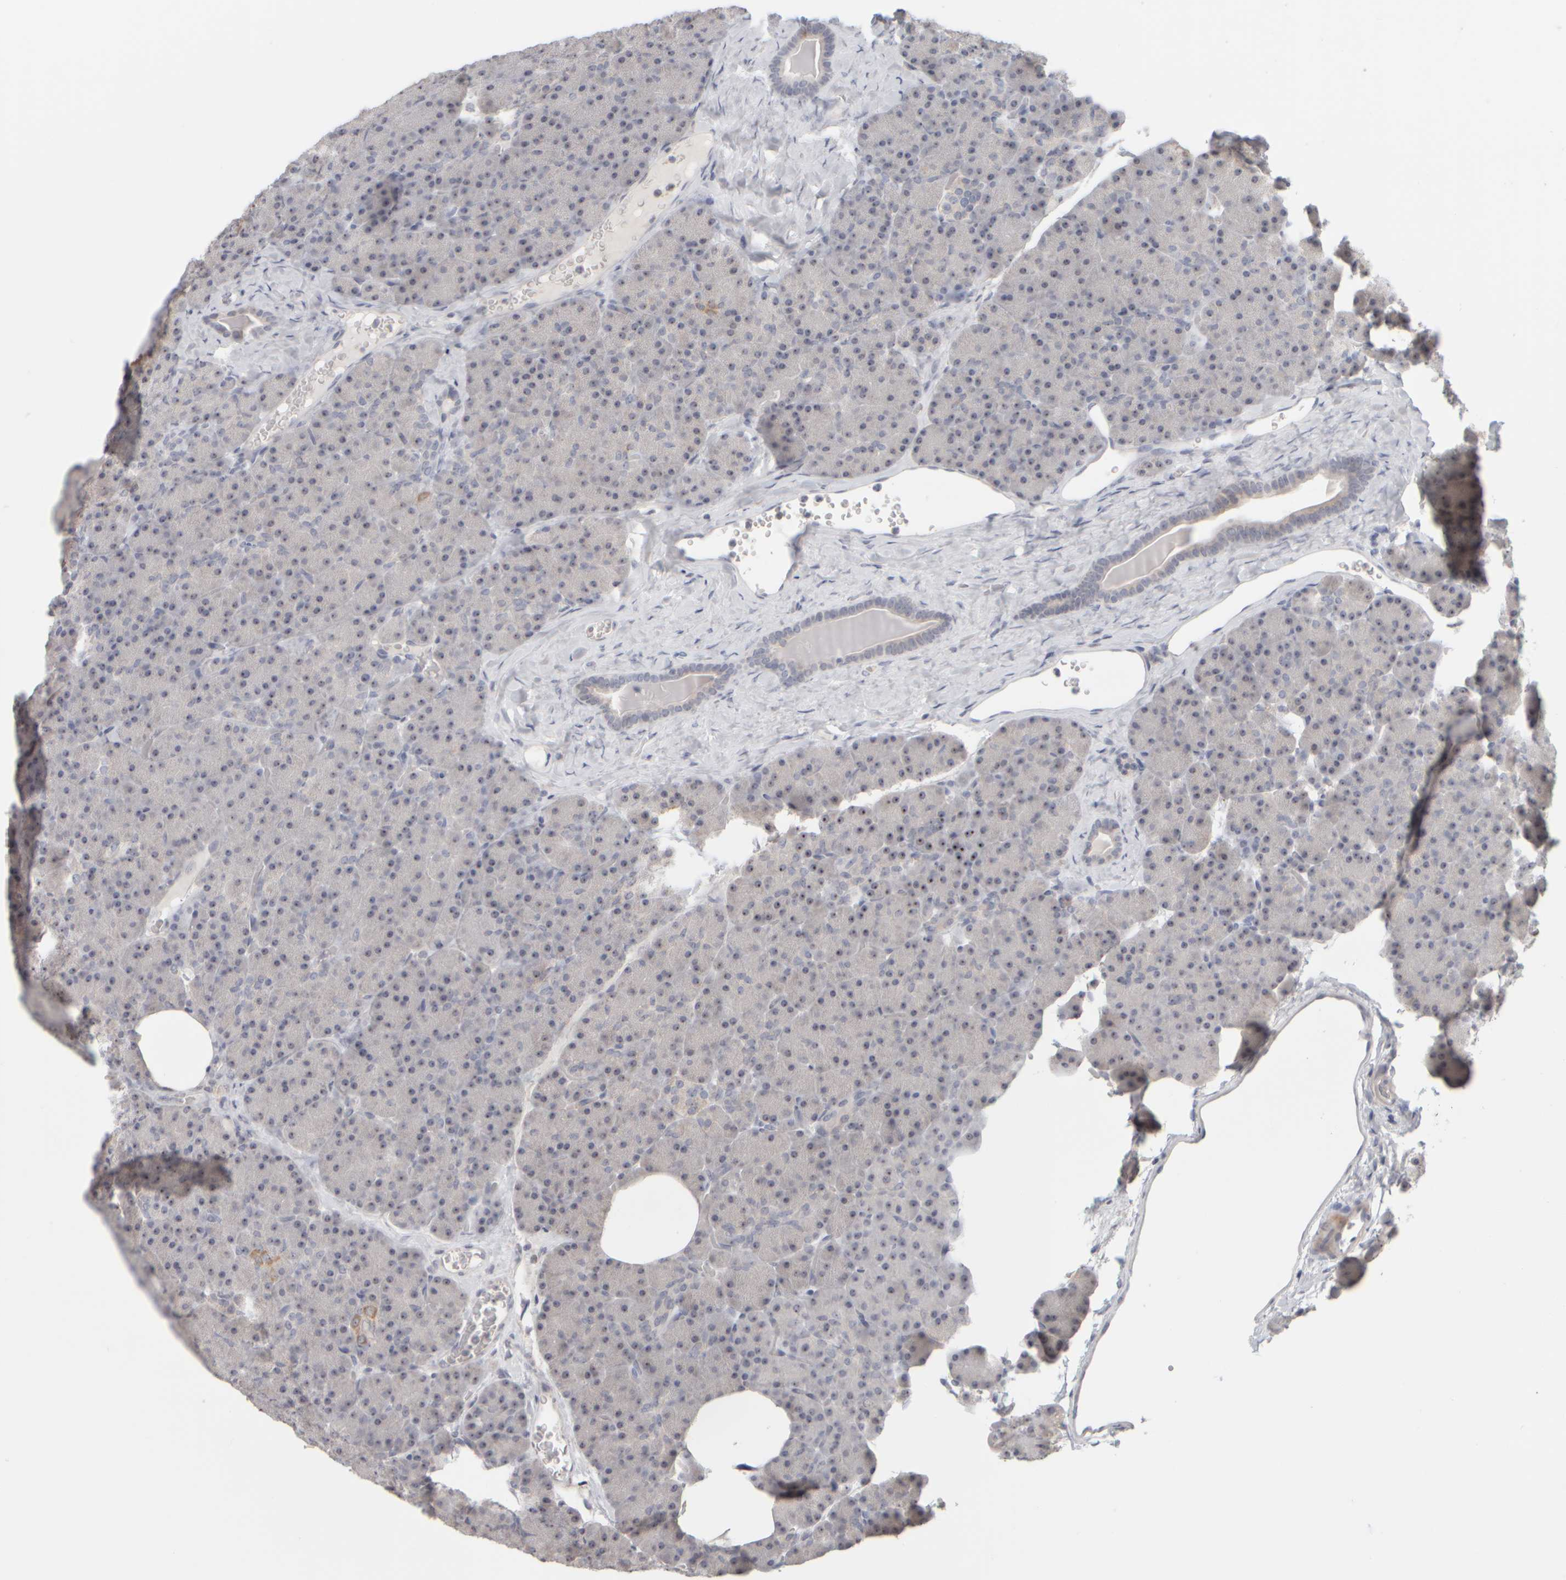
{"staining": {"intensity": "moderate", "quantity": "<25%", "location": "nuclear"}, "tissue": "pancreas", "cell_type": "Exocrine glandular cells", "image_type": "normal", "snomed": [{"axis": "morphology", "description": "Normal tissue, NOS"}, {"axis": "morphology", "description": "Carcinoid, malignant, NOS"}, {"axis": "topography", "description": "Pancreas"}], "caption": "A low amount of moderate nuclear positivity is present in about <25% of exocrine glandular cells in normal pancreas. (Stains: DAB in brown, nuclei in blue, Microscopy: brightfield microscopy at high magnification).", "gene": "DCXR", "patient": {"sex": "female", "age": 35}}